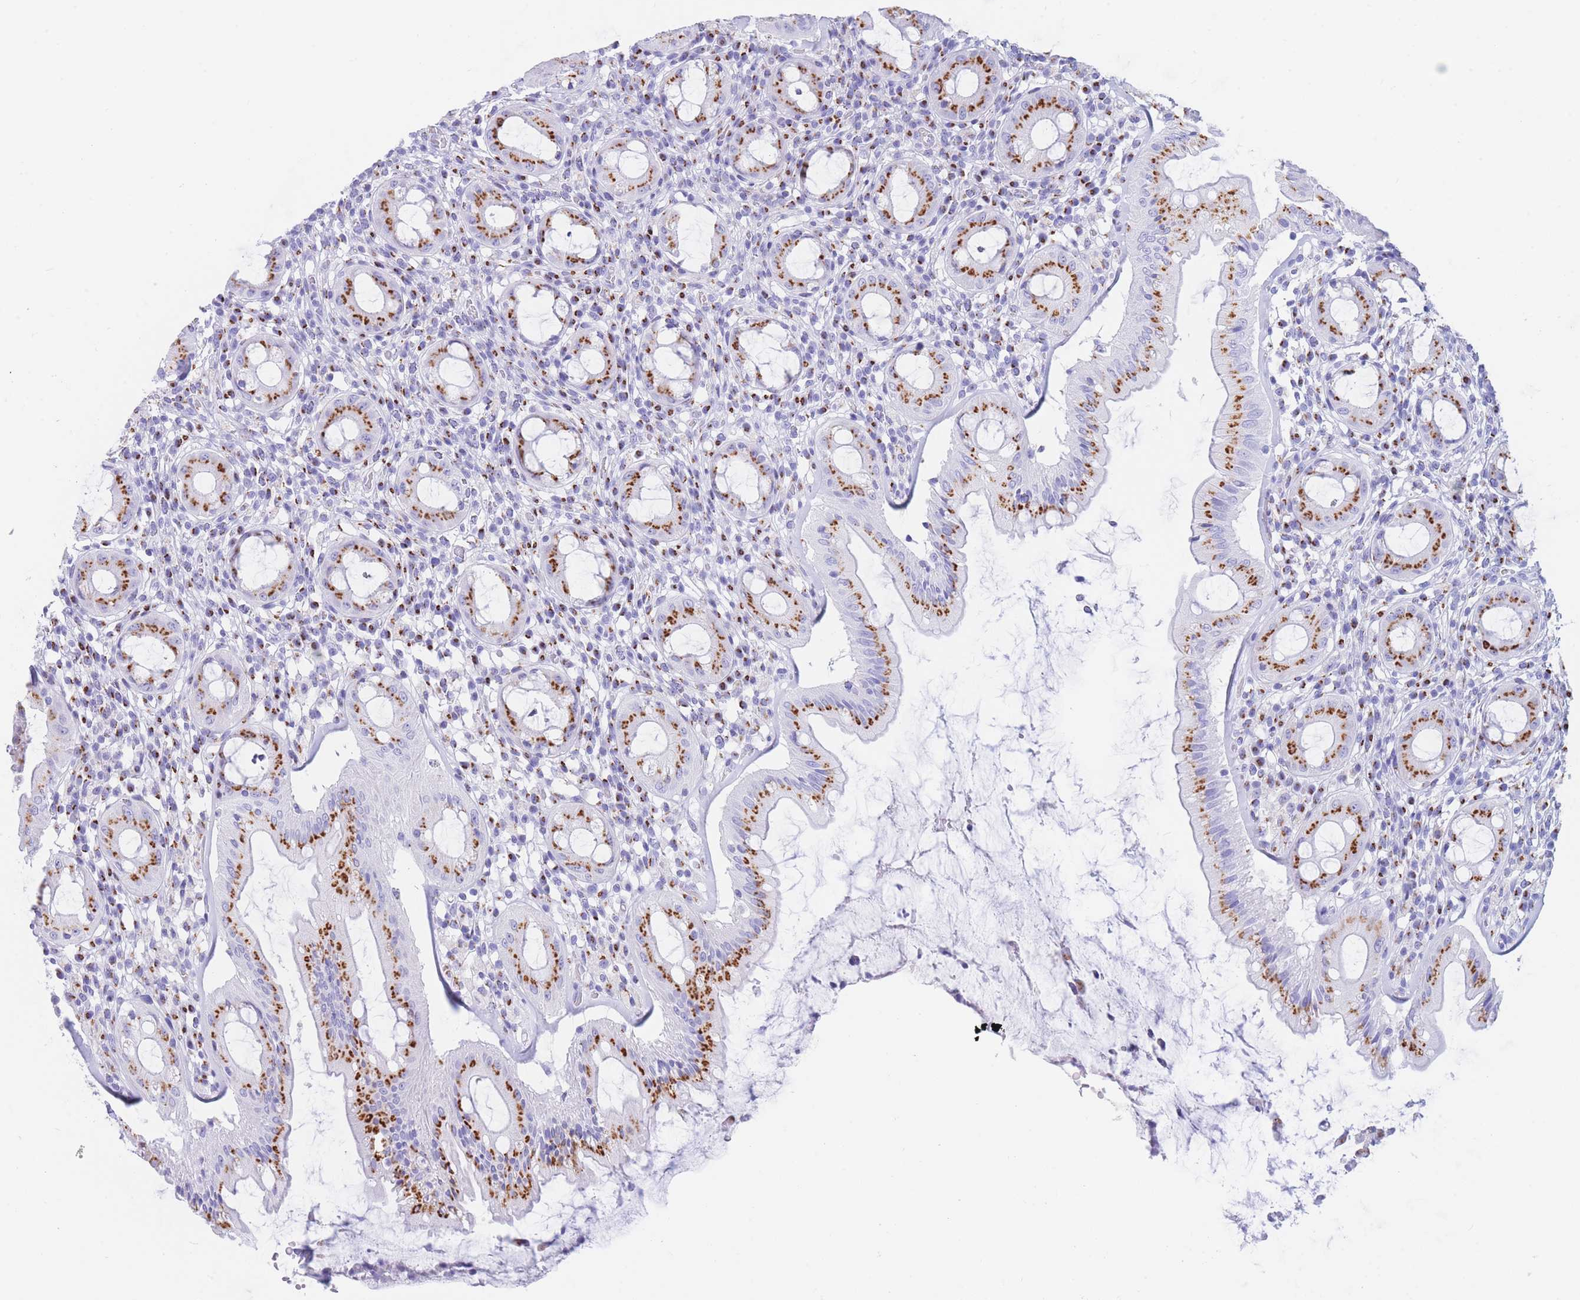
{"staining": {"intensity": "strong", "quantity": ">75%", "location": "cytoplasmic/membranous"}, "tissue": "rectum", "cell_type": "Glandular cells", "image_type": "normal", "snomed": [{"axis": "morphology", "description": "Normal tissue, NOS"}, {"axis": "topography", "description": "Rectum"}], "caption": "Unremarkable rectum demonstrates strong cytoplasmic/membranous expression in approximately >75% of glandular cells (Stains: DAB (3,3'-diaminobenzidine) in brown, nuclei in blue, Microscopy: brightfield microscopy at high magnification)..", "gene": "FAM3C", "patient": {"sex": "female", "age": 57}}